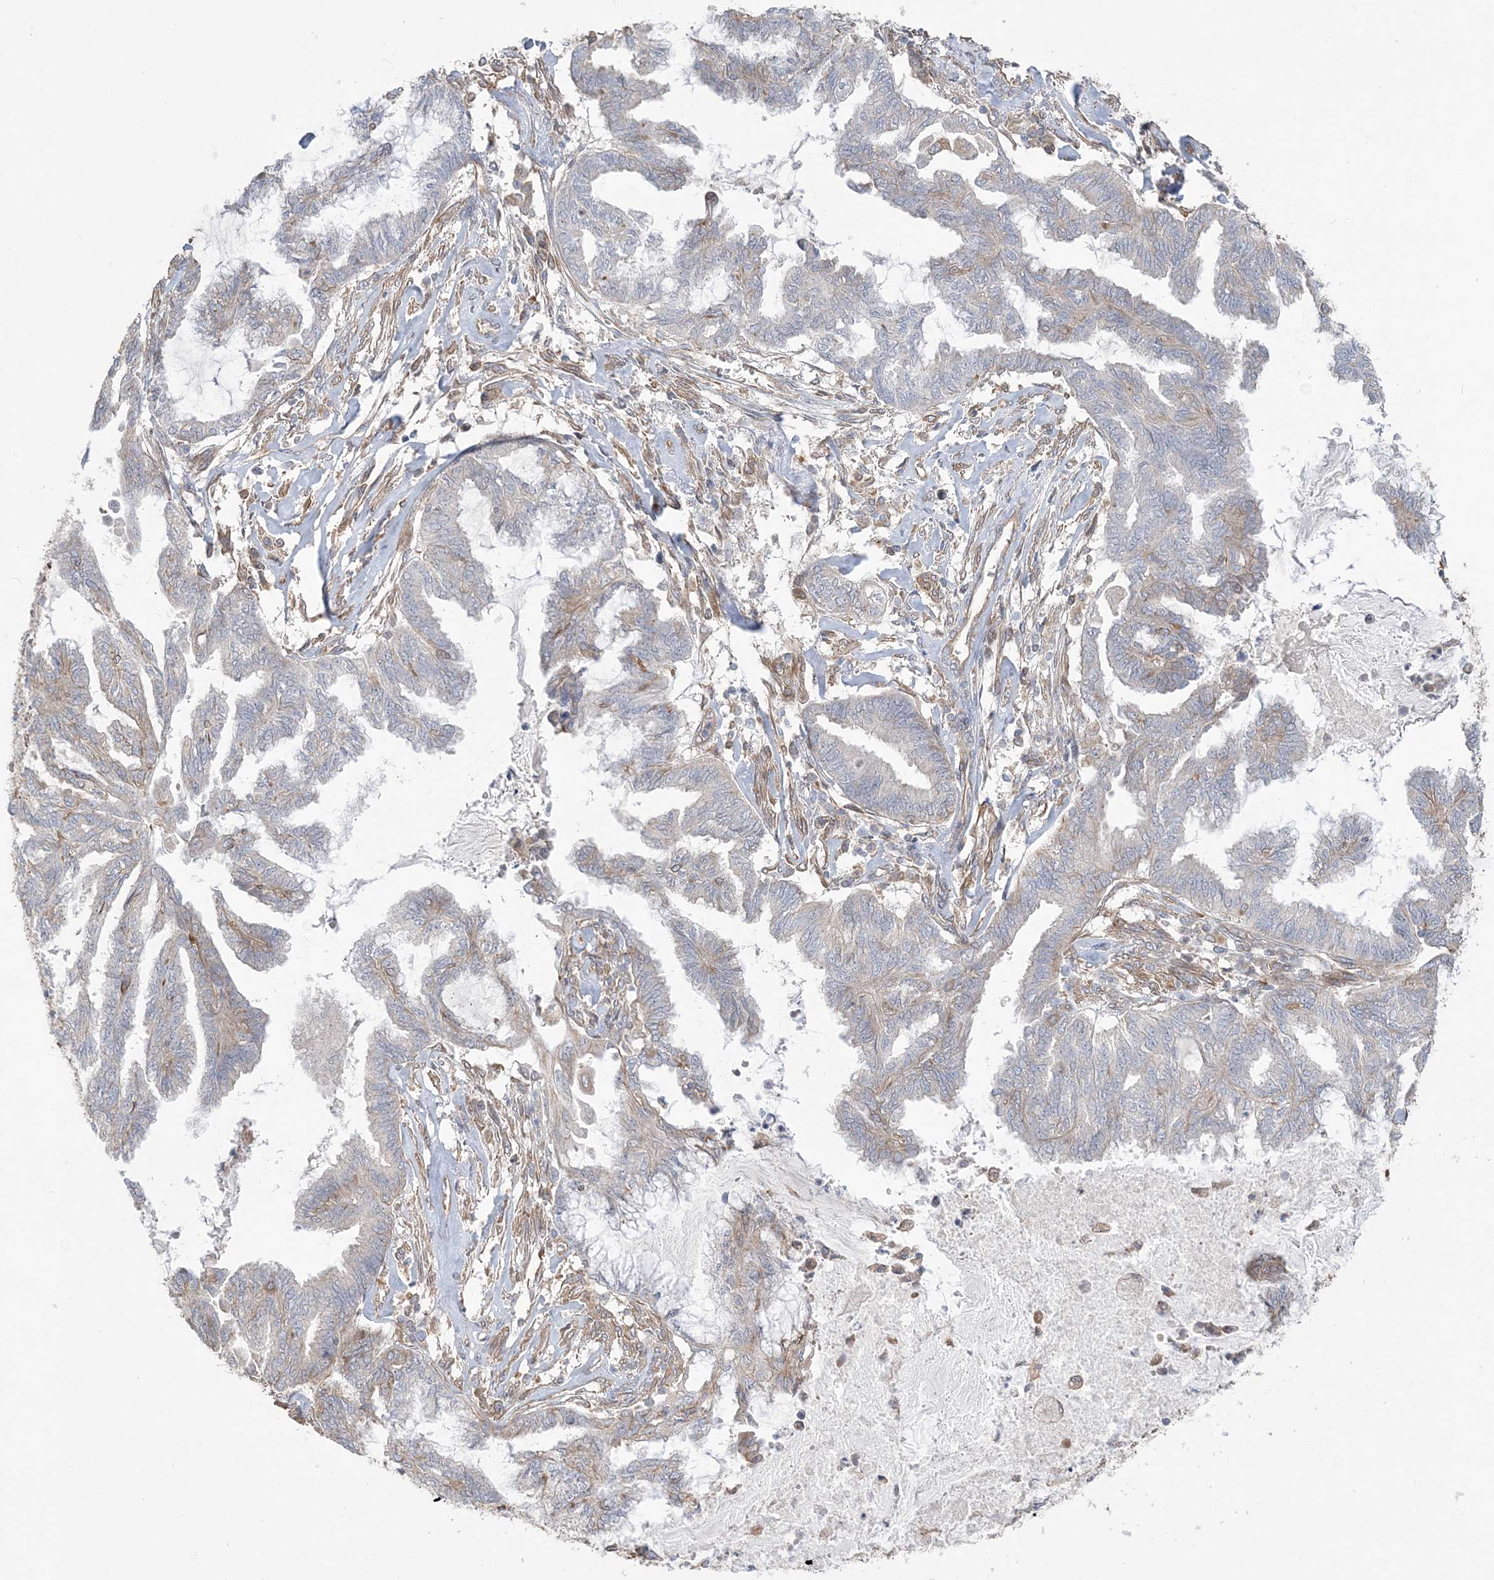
{"staining": {"intensity": "negative", "quantity": "none", "location": "none"}, "tissue": "endometrial cancer", "cell_type": "Tumor cells", "image_type": "cancer", "snomed": [{"axis": "morphology", "description": "Adenocarcinoma, NOS"}, {"axis": "topography", "description": "Endometrium"}], "caption": "IHC photomicrograph of endometrial adenocarcinoma stained for a protein (brown), which demonstrates no staining in tumor cells. (DAB (3,3'-diaminobenzidine) immunohistochemistry with hematoxylin counter stain).", "gene": "ZNF821", "patient": {"sex": "female", "age": 86}}